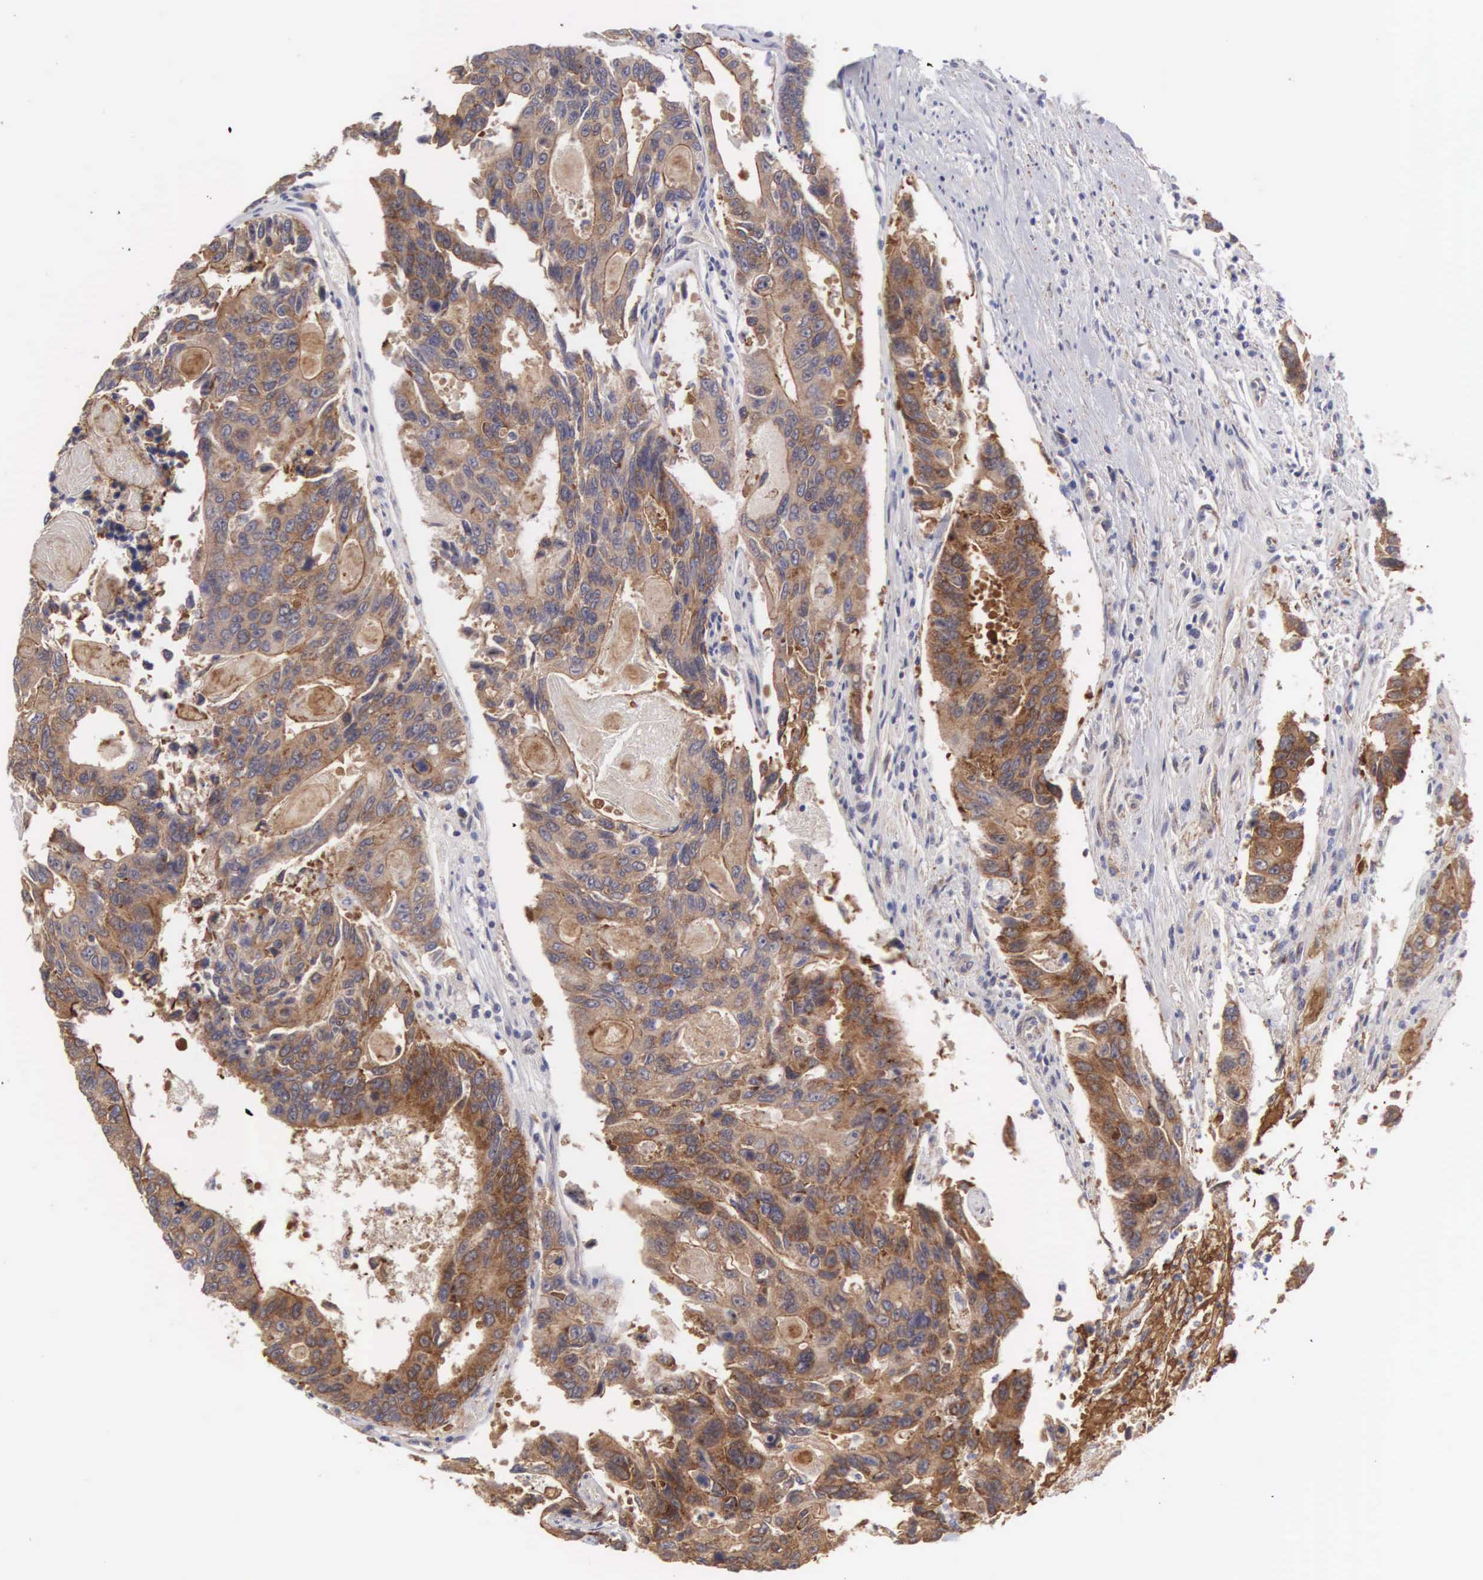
{"staining": {"intensity": "strong", "quantity": ">75%", "location": "cytoplasmic/membranous"}, "tissue": "colorectal cancer", "cell_type": "Tumor cells", "image_type": "cancer", "snomed": [{"axis": "morphology", "description": "Adenocarcinoma, NOS"}, {"axis": "topography", "description": "Colon"}], "caption": "Adenocarcinoma (colorectal) stained for a protein exhibits strong cytoplasmic/membranous positivity in tumor cells.", "gene": "TXLNG", "patient": {"sex": "female", "age": 86}}